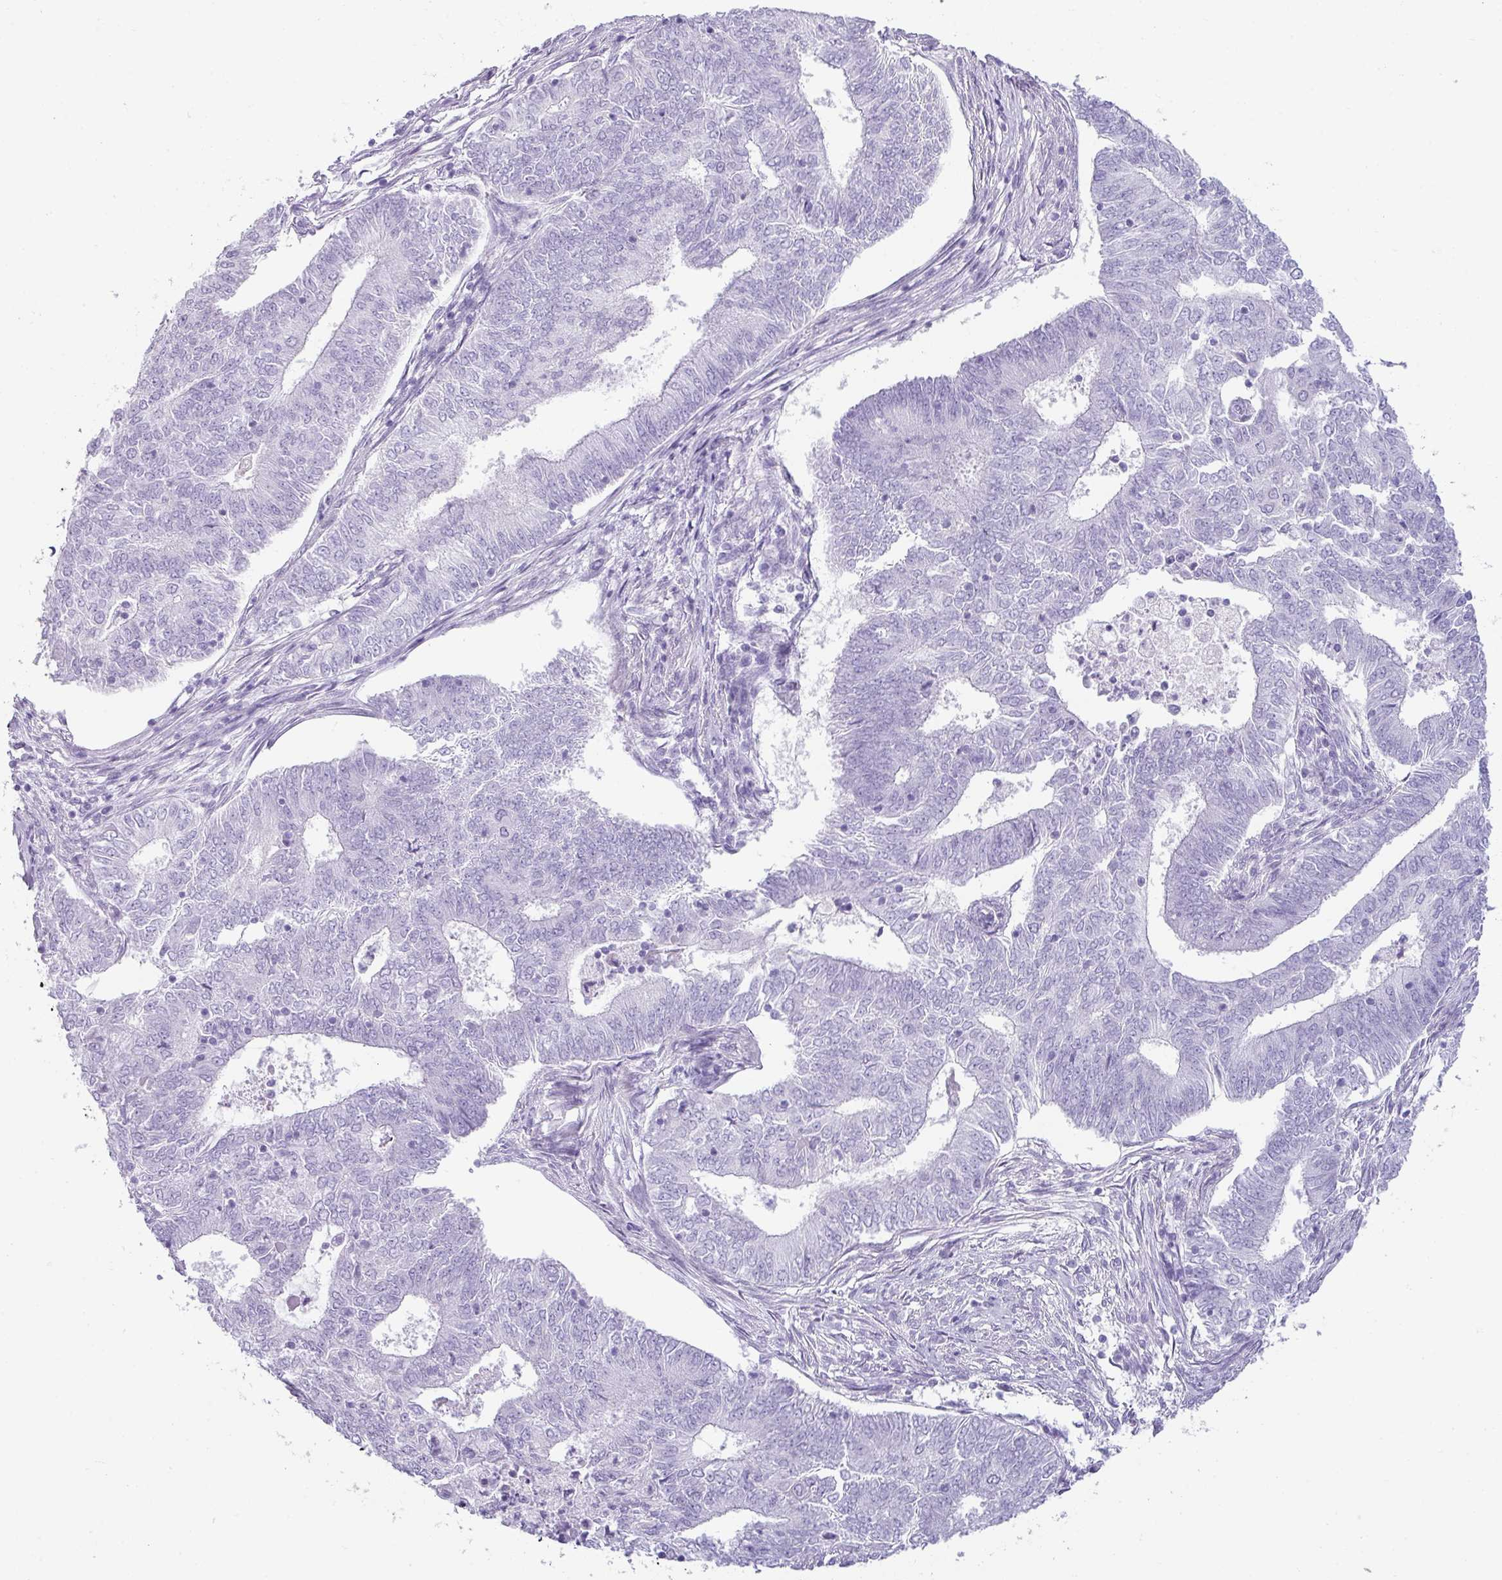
{"staining": {"intensity": "negative", "quantity": "none", "location": "none"}, "tissue": "endometrial cancer", "cell_type": "Tumor cells", "image_type": "cancer", "snomed": [{"axis": "morphology", "description": "Adenocarcinoma, NOS"}, {"axis": "topography", "description": "Endometrium"}], "caption": "There is no significant expression in tumor cells of endometrial adenocarcinoma.", "gene": "VCY1B", "patient": {"sex": "female", "age": 62}}